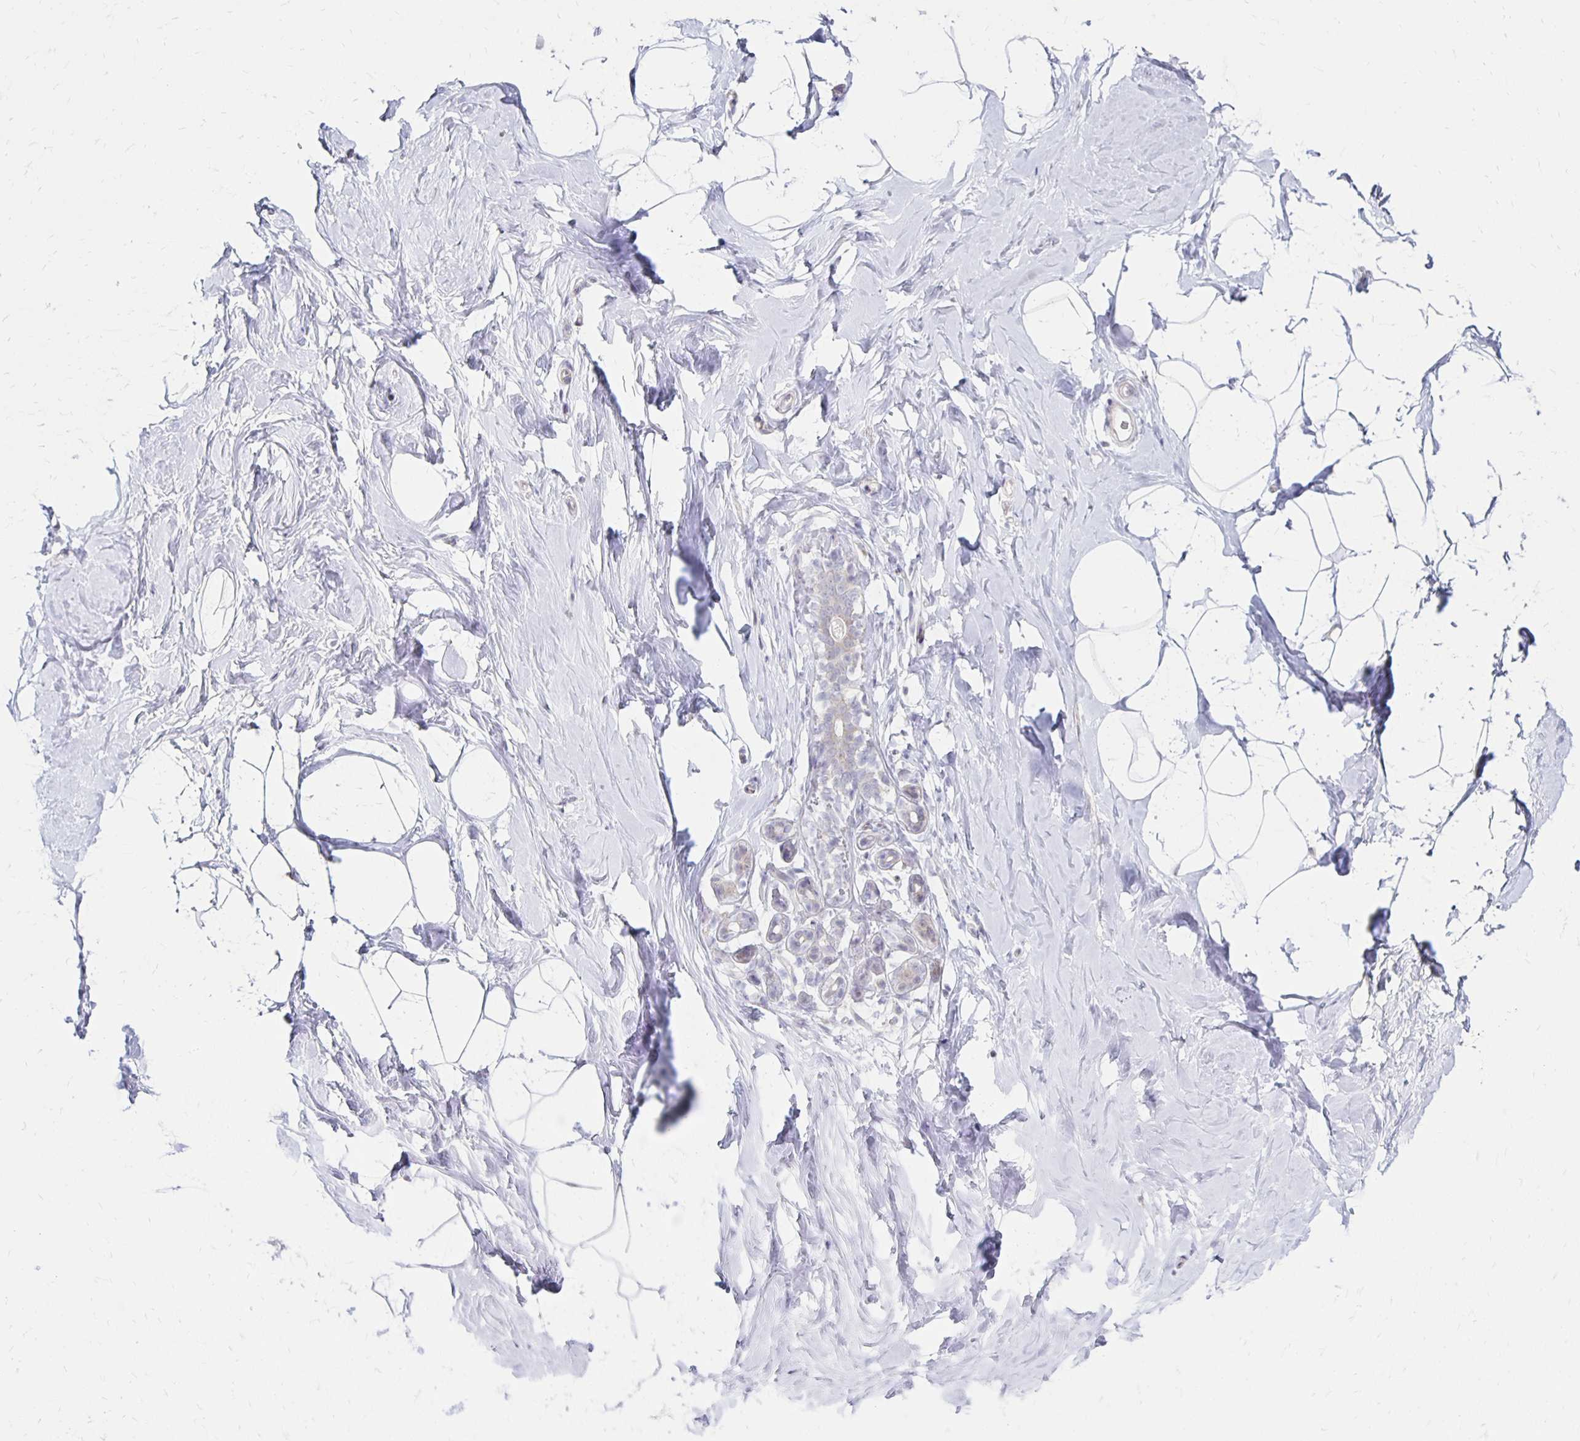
{"staining": {"intensity": "negative", "quantity": "none", "location": "none"}, "tissue": "breast", "cell_type": "Adipocytes", "image_type": "normal", "snomed": [{"axis": "morphology", "description": "Normal tissue, NOS"}, {"axis": "topography", "description": "Breast"}], "caption": "Immunohistochemistry (IHC) micrograph of benign human breast stained for a protein (brown), which shows no positivity in adipocytes. The staining is performed using DAB (3,3'-diaminobenzidine) brown chromogen with nuclei counter-stained in using hematoxylin.", "gene": "DAGLA", "patient": {"sex": "female", "age": 32}}